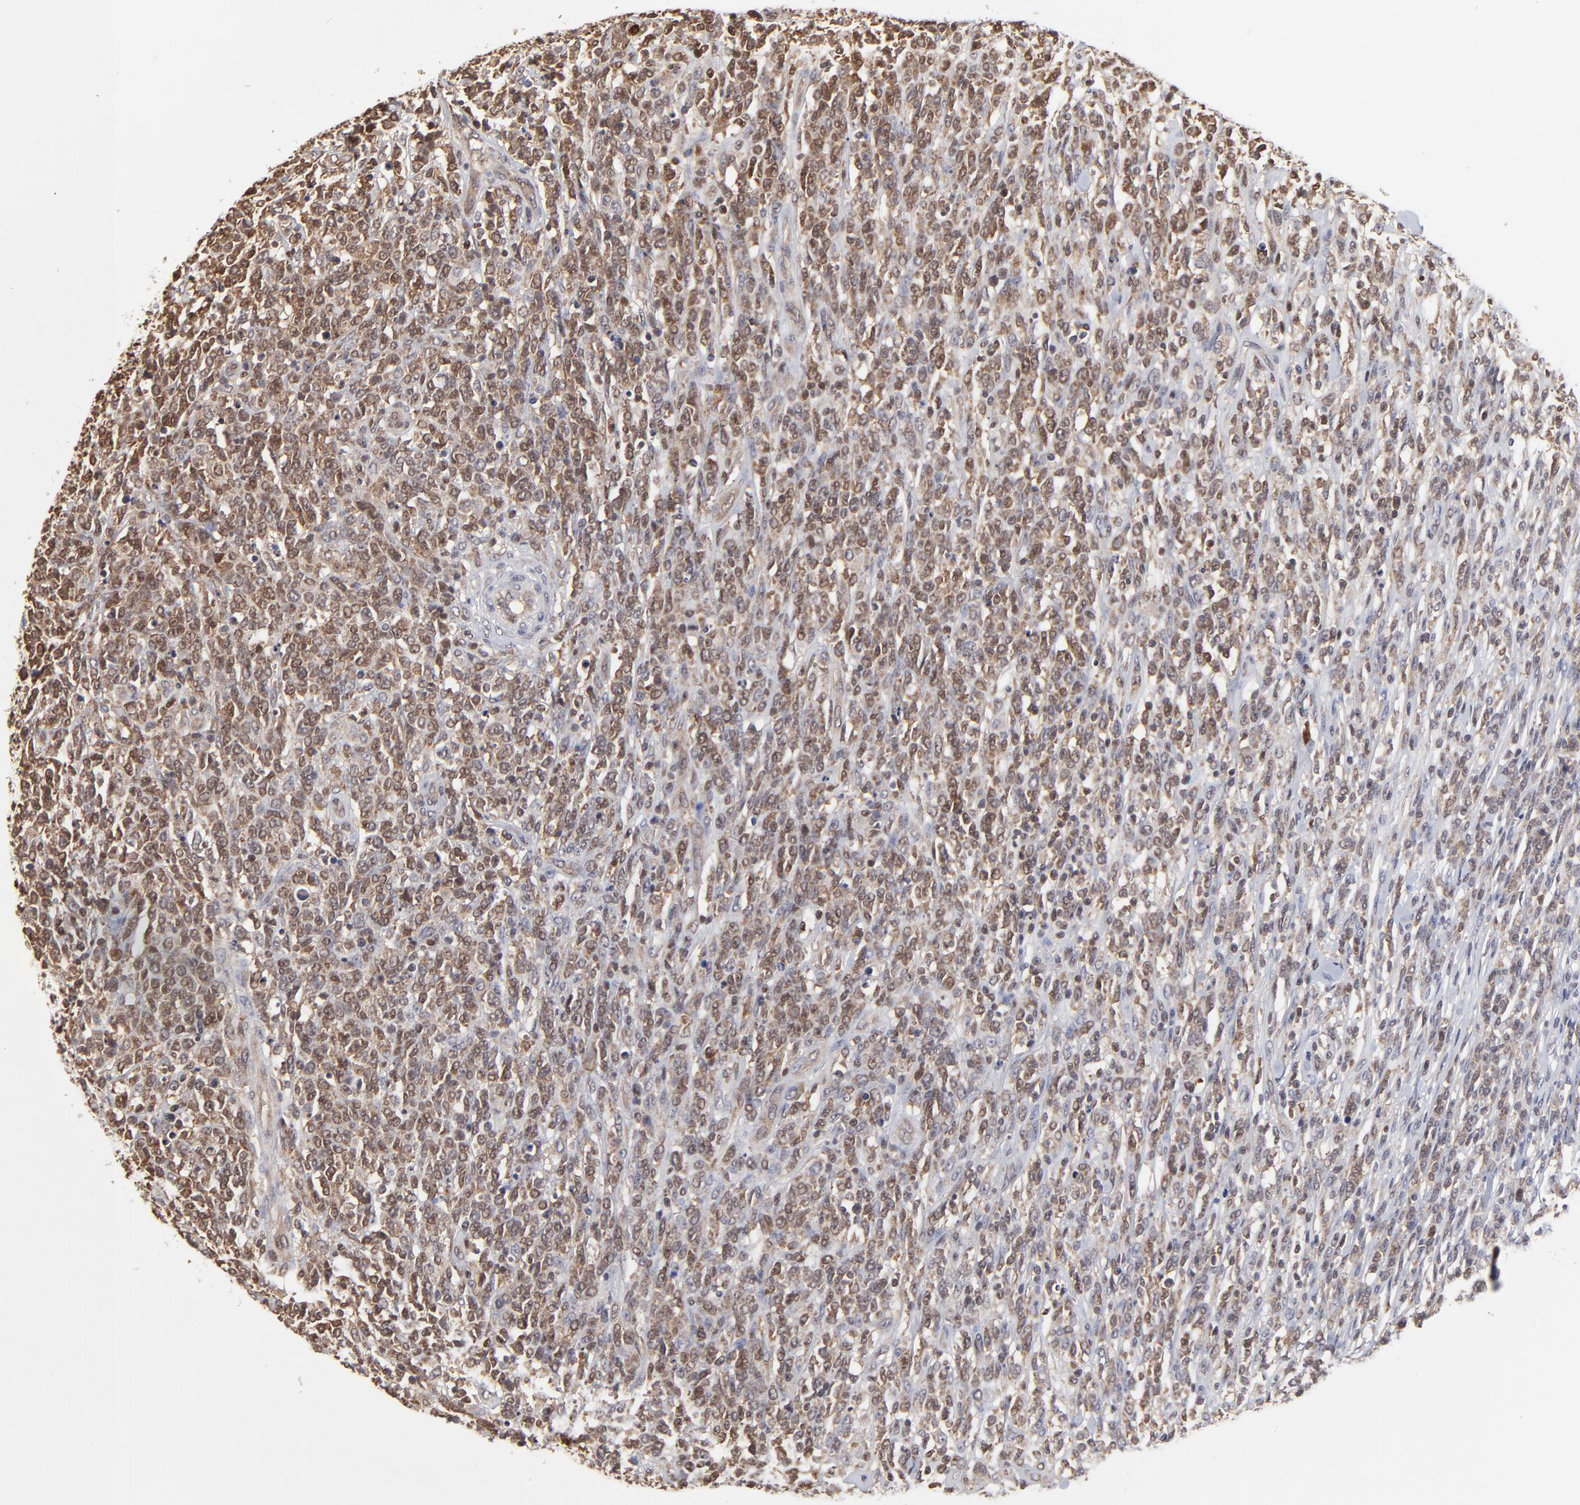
{"staining": {"intensity": "moderate", "quantity": ">75%", "location": "cytoplasmic/membranous"}, "tissue": "lymphoma", "cell_type": "Tumor cells", "image_type": "cancer", "snomed": [{"axis": "morphology", "description": "Malignant lymphoma, non-Hodgkin's type, High grade"}, {"axis": "topography", "description": "Lymph node"}], "caption": "Lymphoma stained with immunohistochemistry exhibits moderate cytoplasmic/membranous expression in approximately >75% of tumor cells.", "gene": "CASP3", "patient": {"sex": "female", "age": 73}}